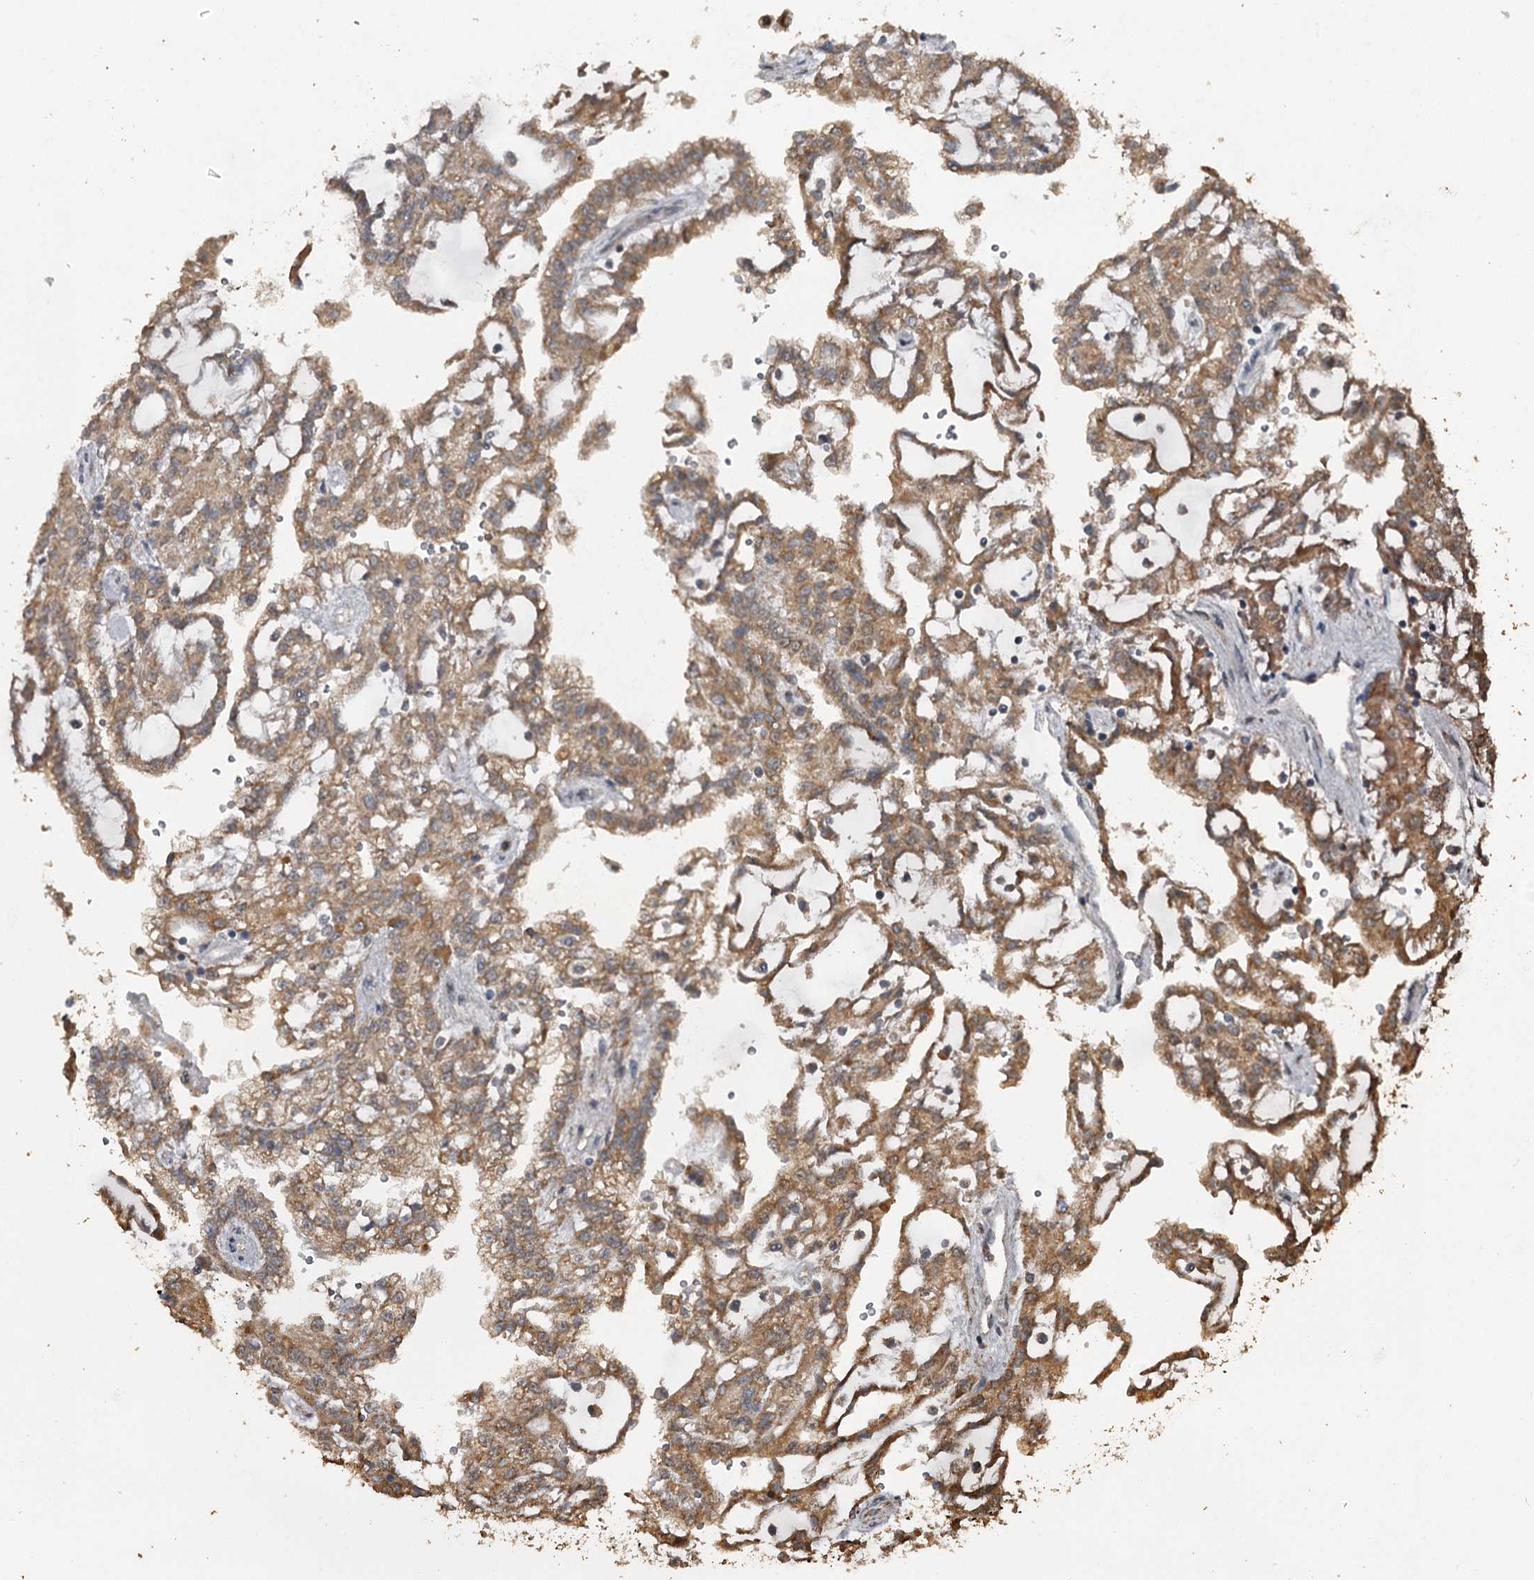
{"staining": {"intensity": "moderate", "quantity": ">75%", "location": "cytoplasmic/membranous"}, "tissue": "renal cancer", "cell_type": "Tumor cells", "image_type": "cancer", "snomed": [{"axis": "morphology", "description": "Adenocarcinoma, NOS"}, {"axis": "topography", "description": "Kidney"}], "caption": "Protein staining of adenocarcinoma (renal) tissue exhibits moderate cytoplasmic/membranous expression in about >75% of tumor cells.", "gene": "WIPI1", "patient": {"sex": "male", "age": 63}}